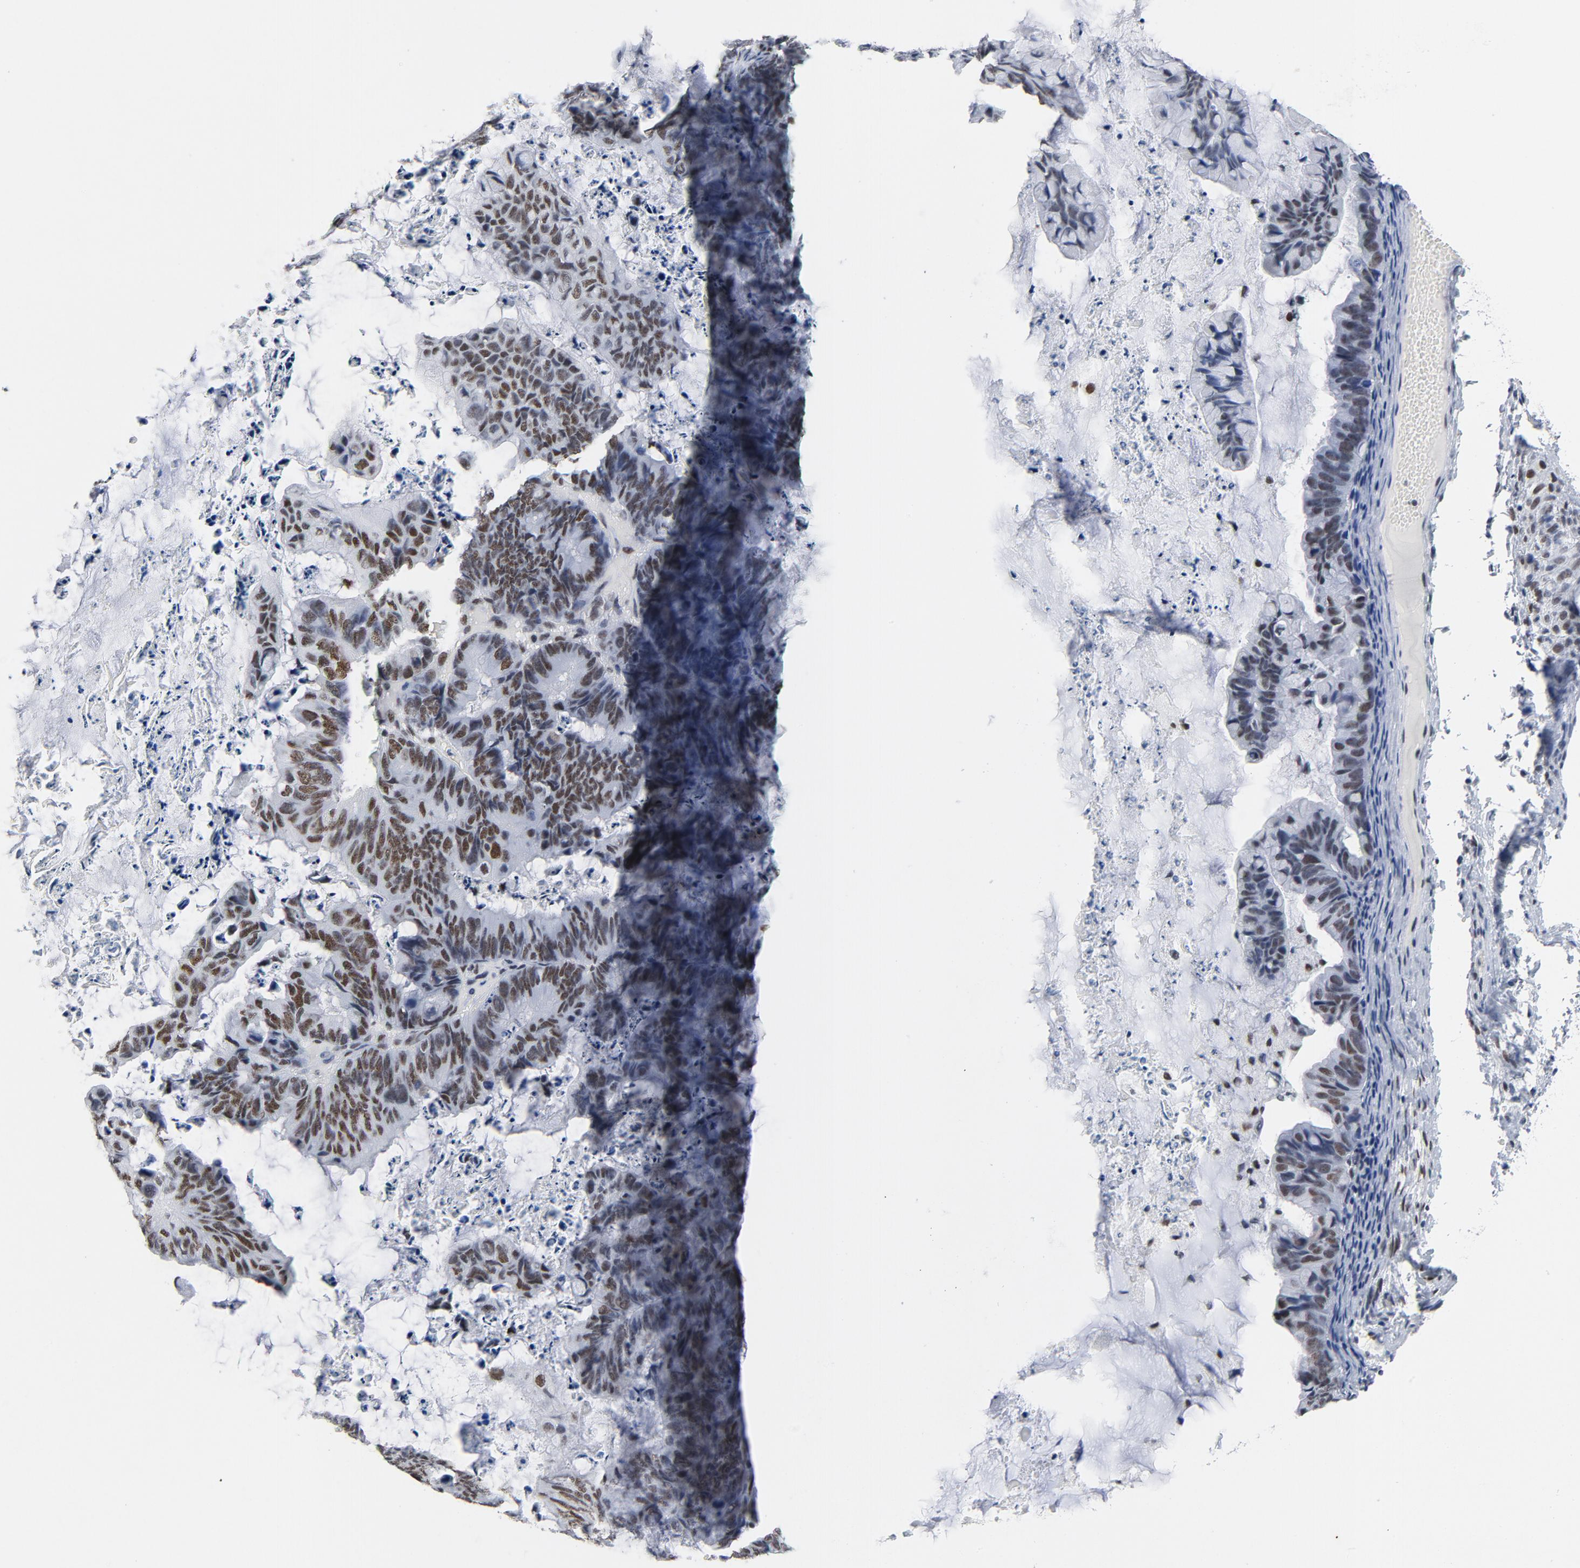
{"staining": {"intensity": "moderate", "quantity": "25%-75%", "location": "nuclear"}, "tissue": "ovarian cancer", "cell_type": "Tumor cells", "image_type": "cancer", "snomed": [{"axis": "morphology", "description": "Cystadenocarcinoma, mucinous, NOS"}, {"axis": "topography", "description": "Ovary"}], "caption": "A brown stain highlights moderate nuclear staining of a protein in ovarian cancer tumor cells.", "gene": "CSTF2", "patient": {"sex": "female", "age": 36}}